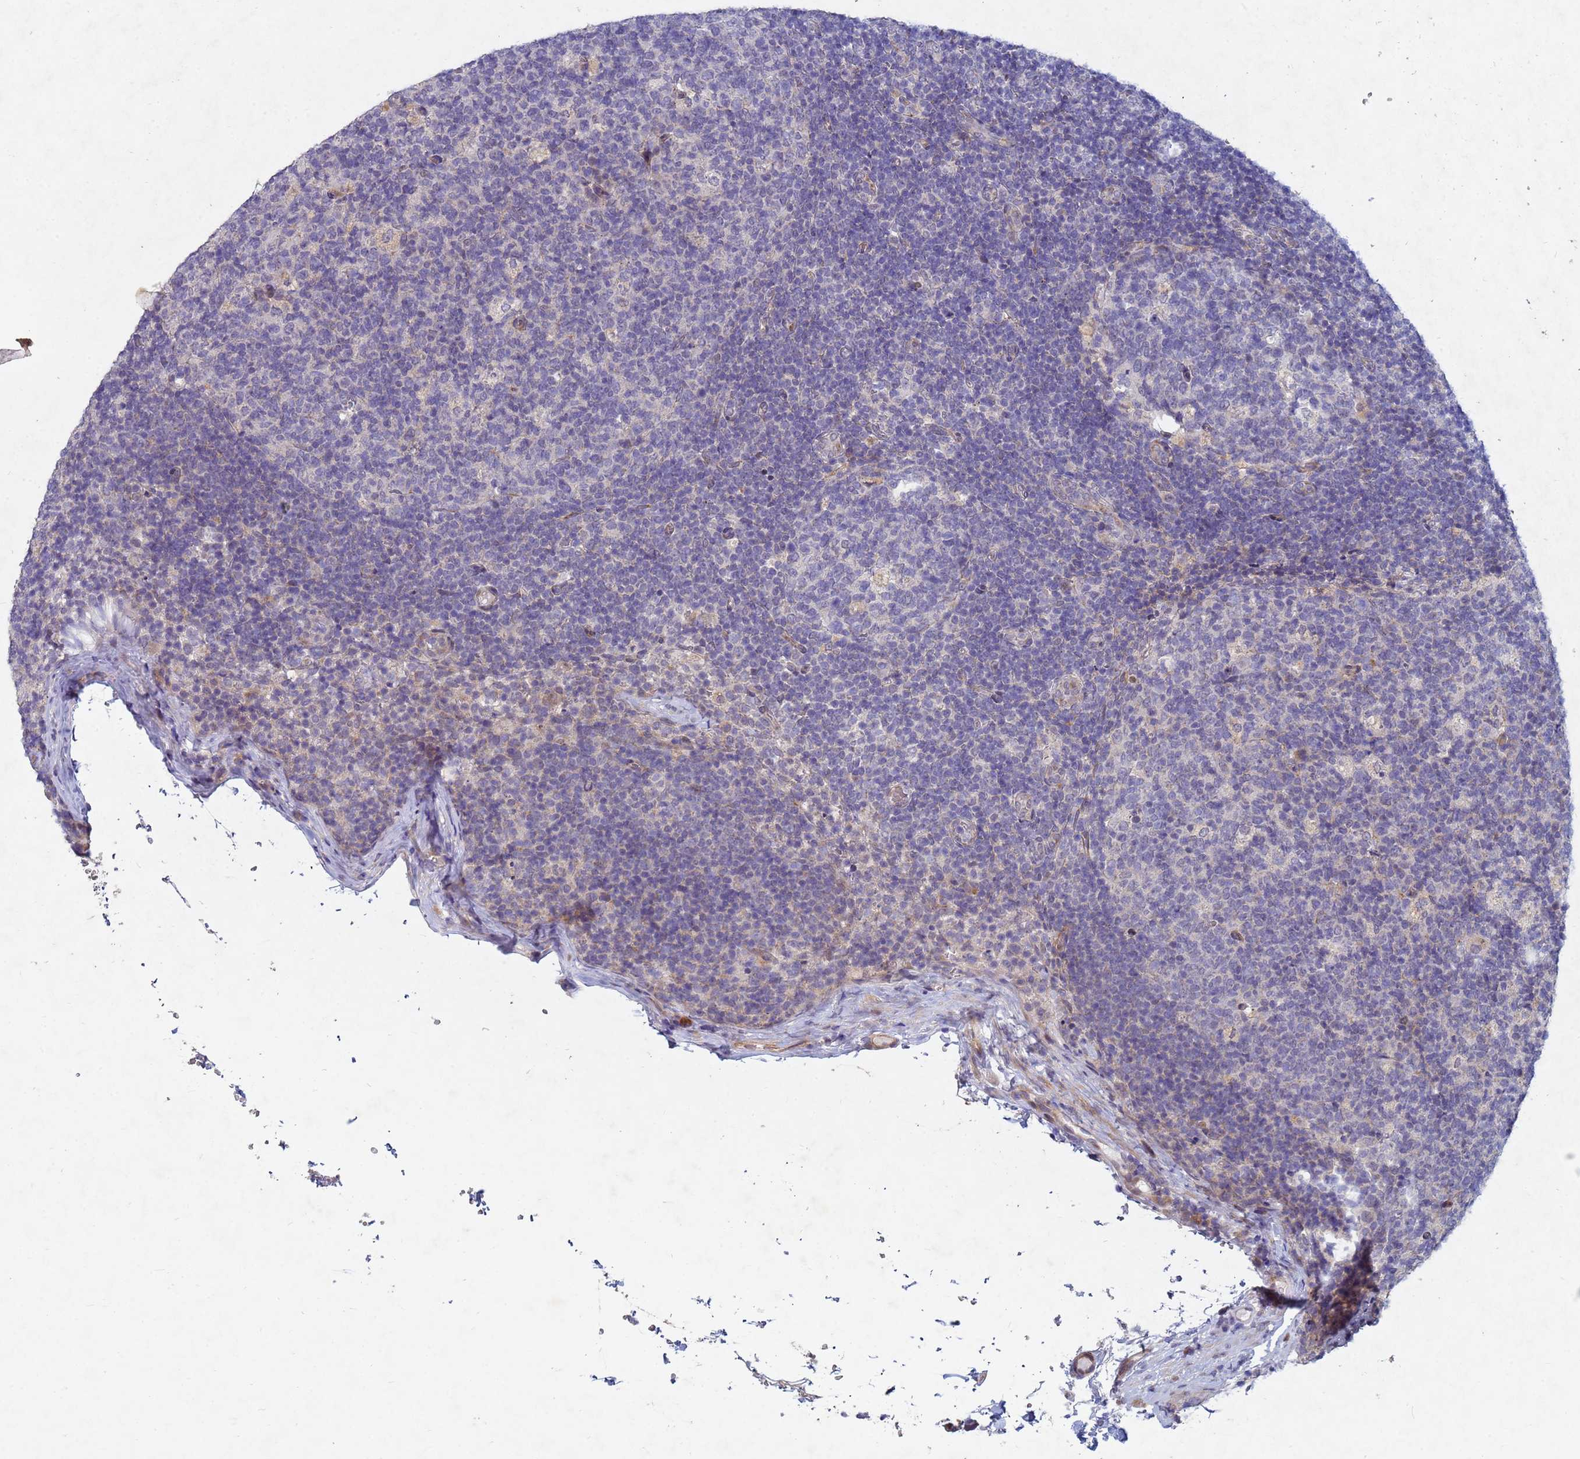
{"staining": {"intensity": "negative", "quantity": "none", "location": "none"}, "tissue": "lymph node", "cell_type": "Germinal center cells", "image_type": "normal", "snomed": [{"axis": "morphology", "description": "Normal tissue, NOS"}, {"axis": "topography", "description": "Lymph node"}], "caption": "IHC of unremarkable human lymph node shows no expression in germinal center cells. Brightfield microscopy of IHC stained with DAB (3,3'-diaminobenzidine) (brown) and hematoxylin (blue), captured at high magnification.", "gene": "TNPO2", "patient": {"sex": "female", "age": 31}}